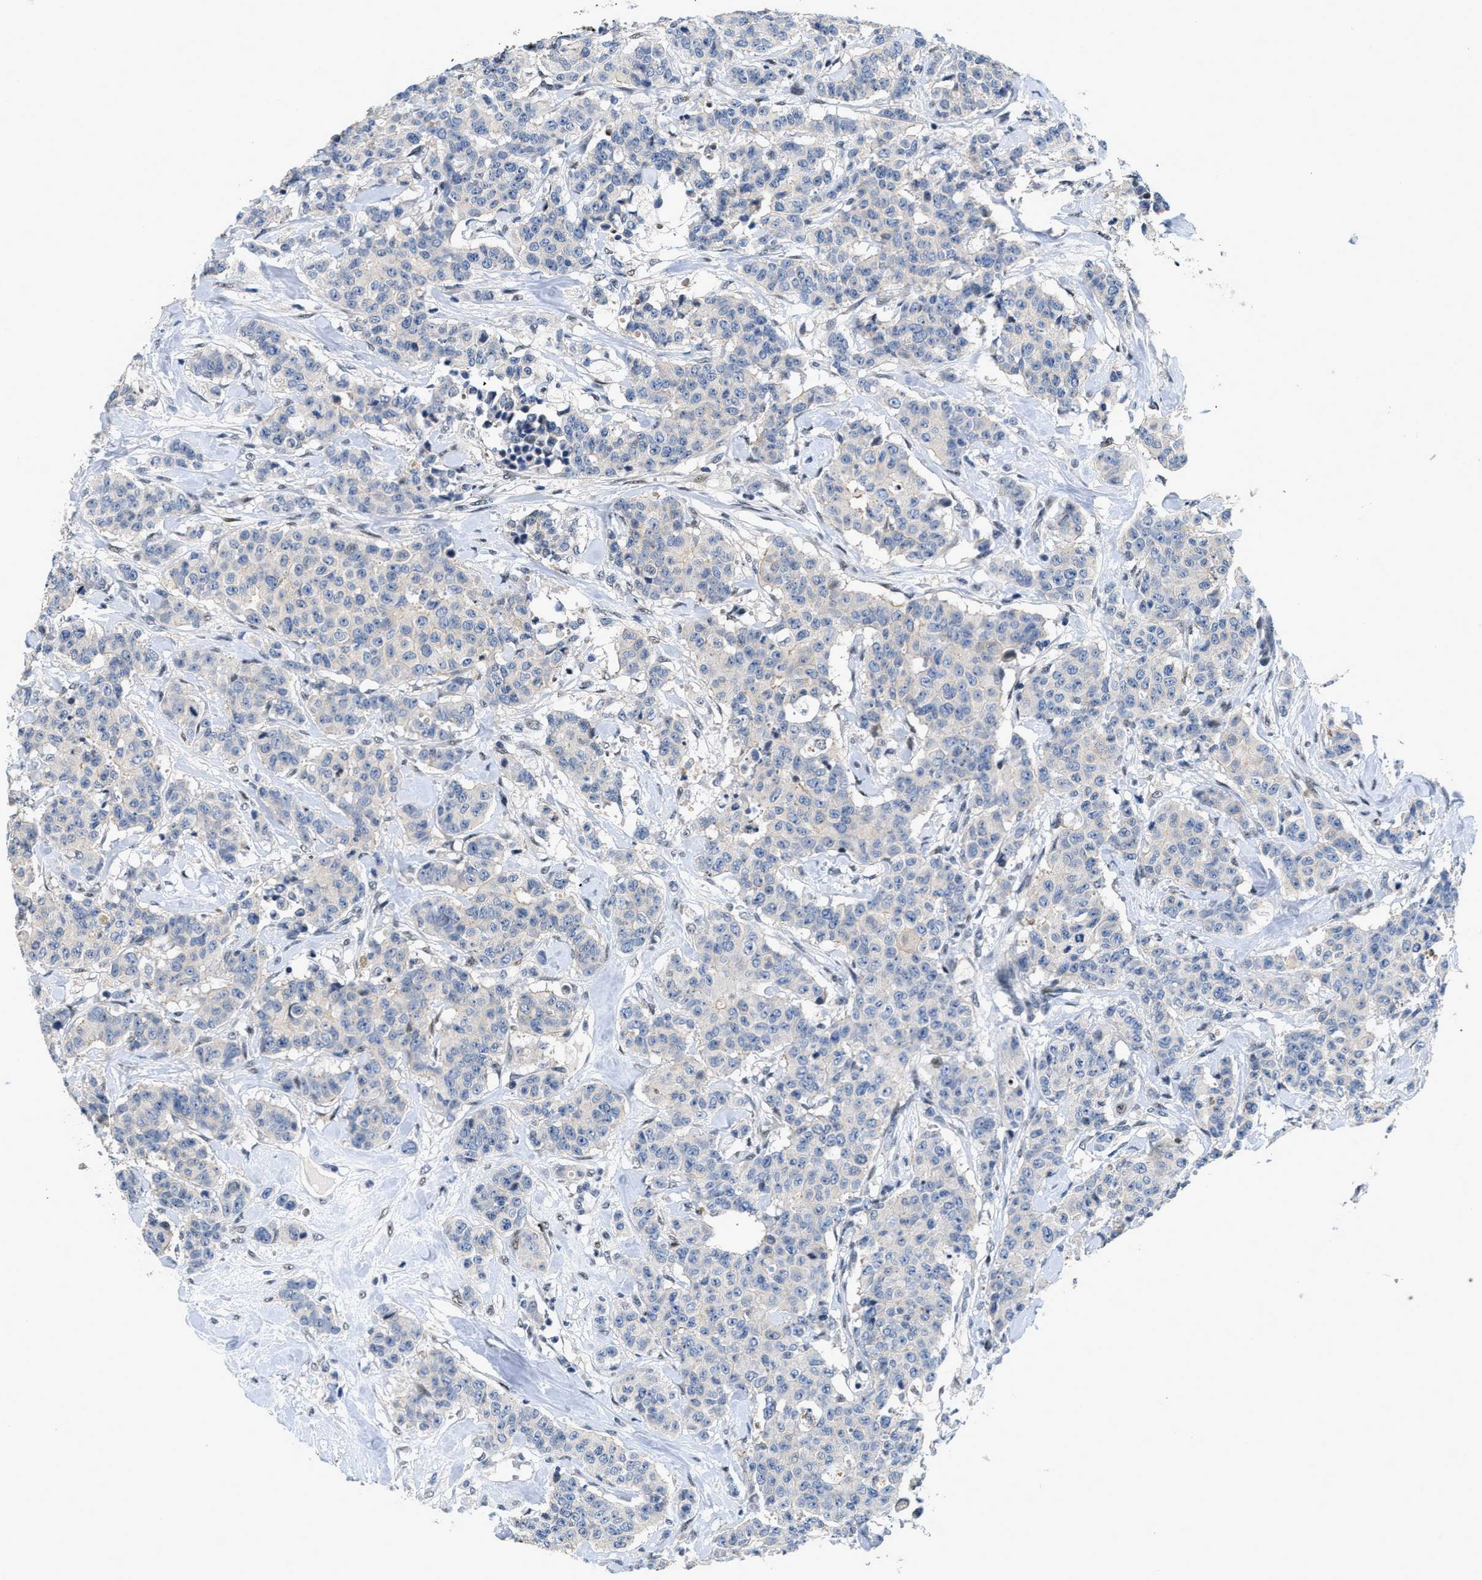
{"staining": {"intensity": "negative", "quantity": "none", "location": "none"}, "tissue": "breast cancer", "cell_type": "Tumor cells", "image_type": "cancer", "snomed": [{"axis": "morphology", "description": "Normal tissue, NOS"}, {"axis": "morphology", "description": "Duct carcinoma"}, {"axis": "topography", "description": "Breast"}], "caption": "A photomicrograph of infiltrating ductal carcinoma (breast) stained for a protein shows no brown staining in tumor cells. (Brightfield microscopy of DAB (3,3'-diaminobenzidine) IHC at high magnification).", "gene": "VIP", "patient": {"sex": "female", "age": 40}}